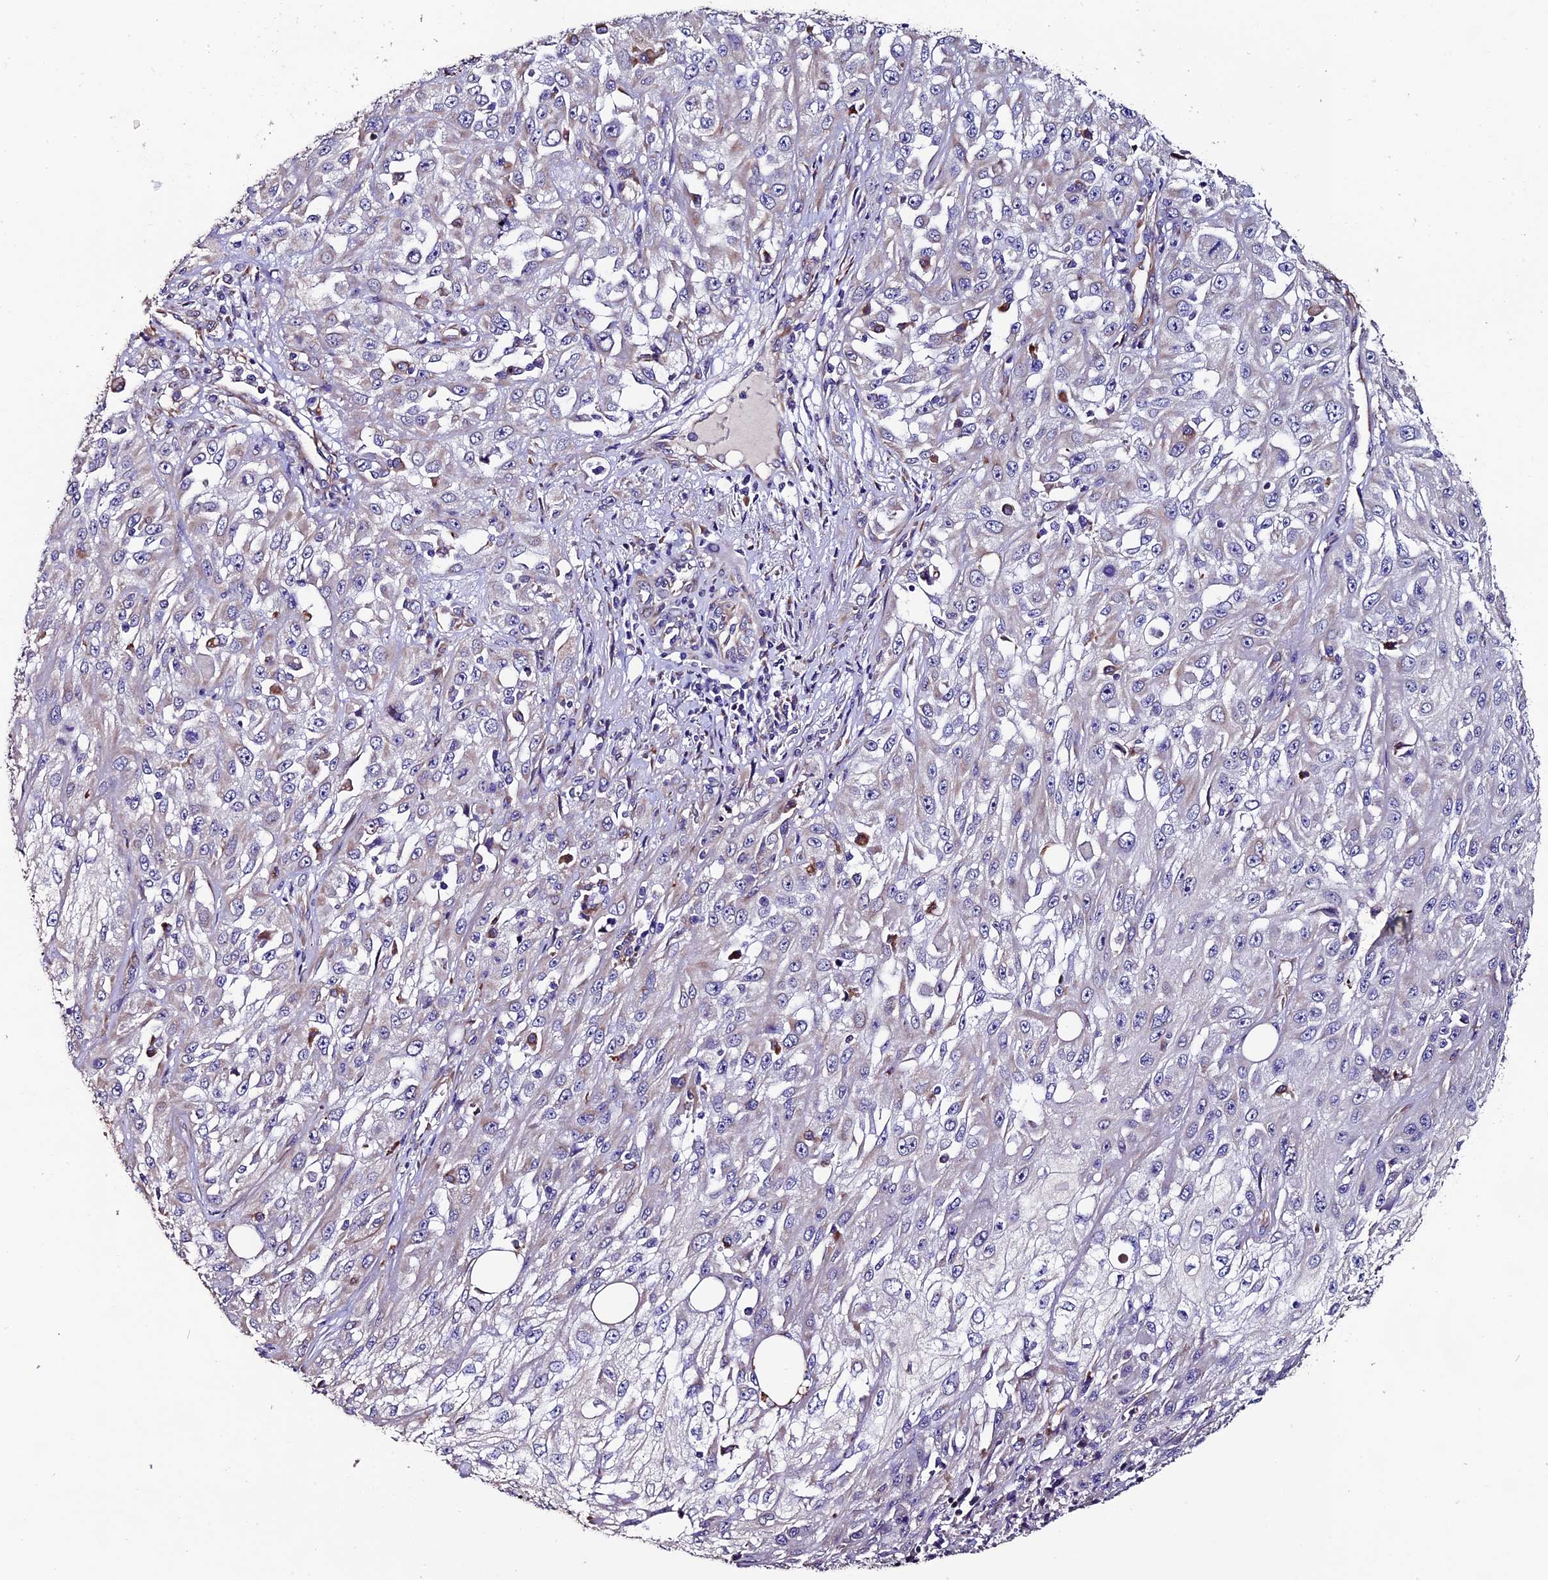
{"staining": {"intensity": "negative", "quantity": "none", "location": "none"}, "tissue": "skin cancer", "cell_type": "Tumor cells", "image_type": "cancer", "snomed": [{"axis": "morphology", "description": "Squamous cell carcinoma, NOS"}, {"axis": "morphology", "description": "Squamous cell carcinoma, metastatic, NOS"}, {"axis": "topography", "description": "Skin"}, {"axis": "topography", "description": "Lymph node"}], "caption": "Protein analysis of metastatic squamous cell carcinoma (skin) displays no significant positivity in tumor cells. The staining is performed using DAB (3,3'-diaminobenzidine) brown chromogen with nuclei counter-stained in using hematoxylin.", "gene": "CLN5", "patient": {"sex": "male", "age": 75}}